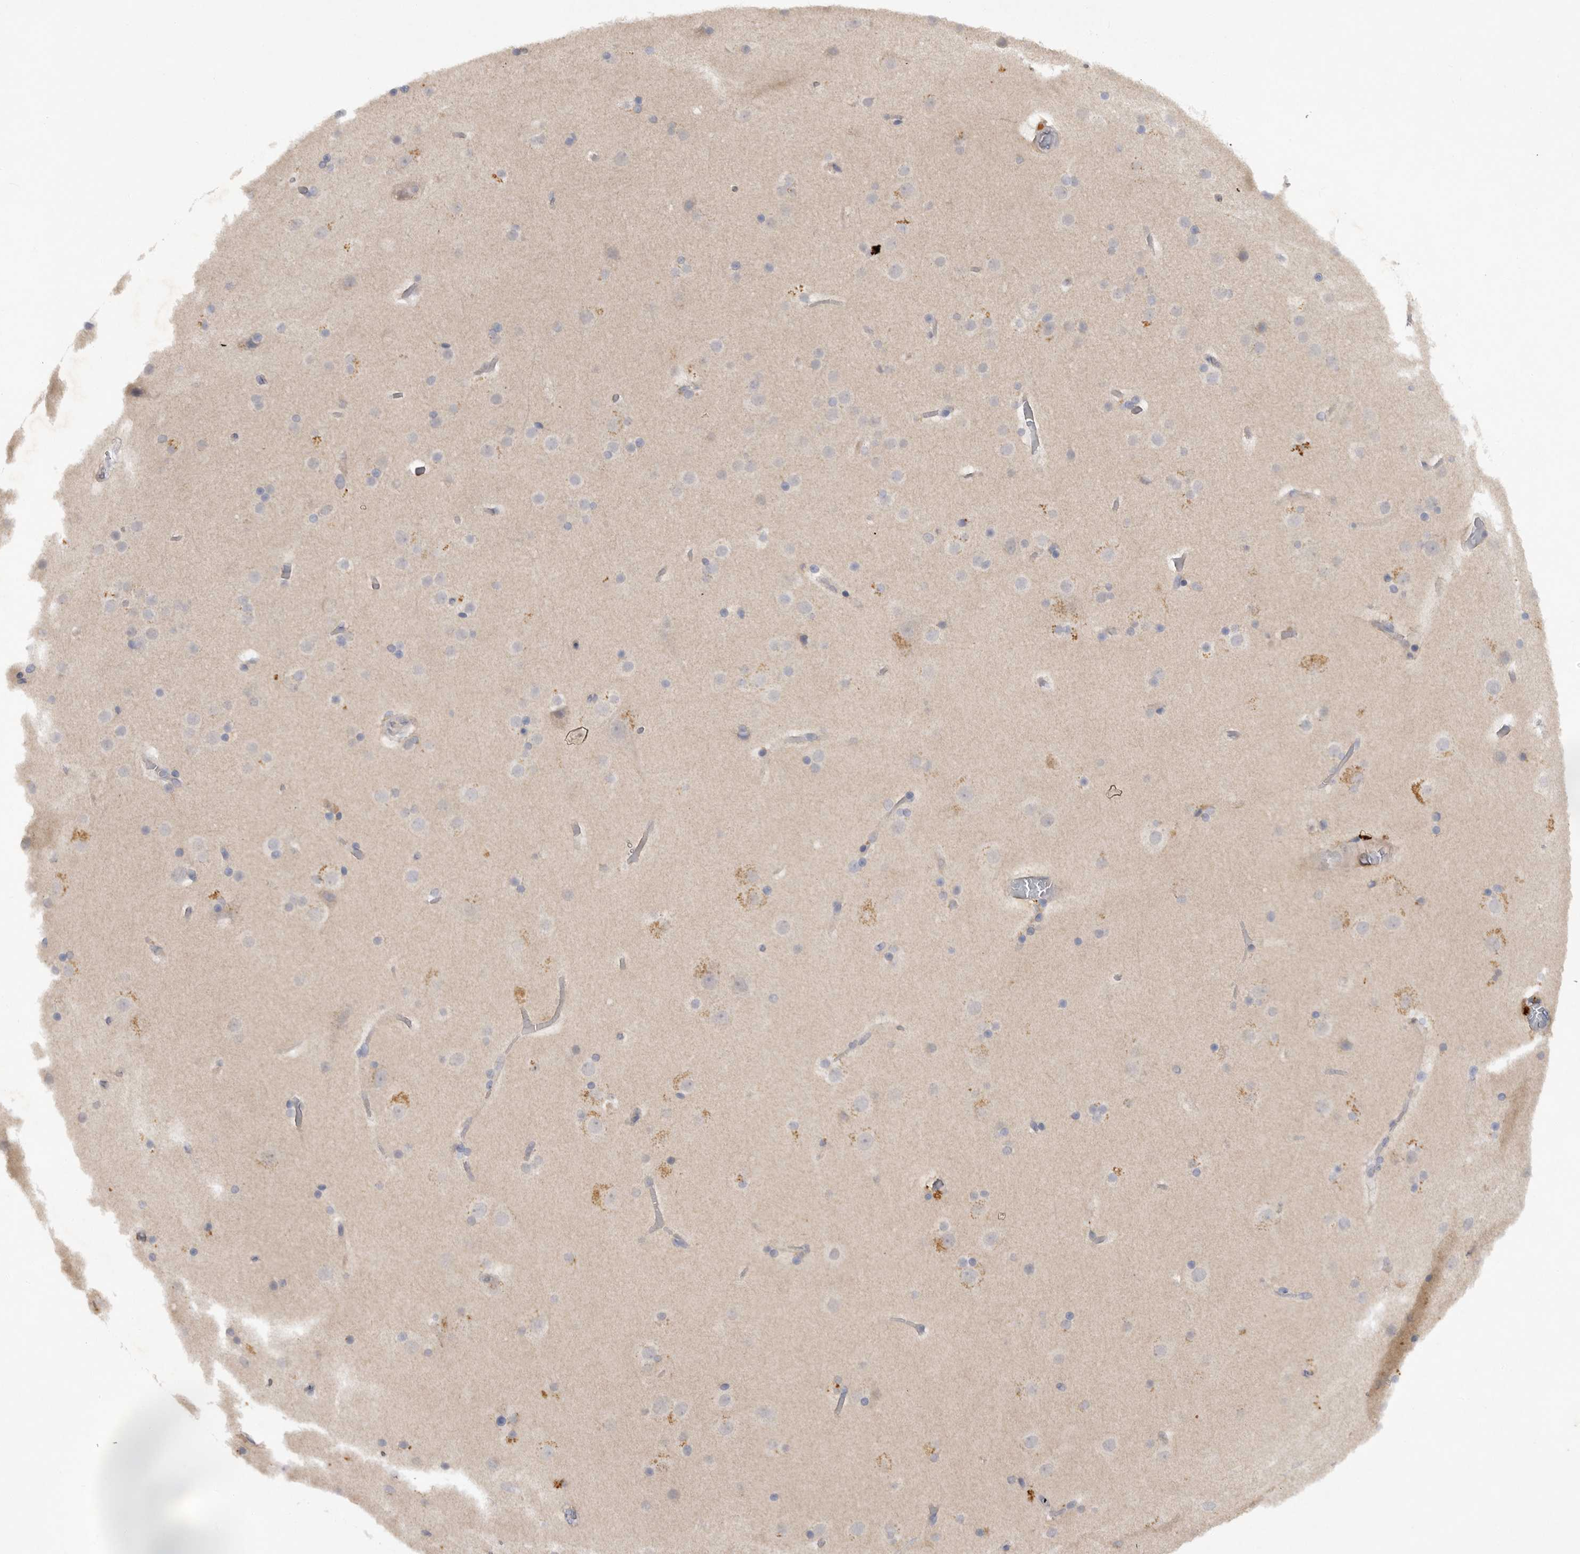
{"staining": {"intensity": "weak", "quantity": "<25%", "location": "cytoplasmic/membranous"}, "tissue": "cerebral cortex", "cell_type": "Endothelial cells", "image_type": "normal", "snomed": [{"axis": "morphology", "description": "Normal tissue, NOS"}, {"axis": "topography", "description": "Cerebral cortex"}], "caption": "The immunohistochemistry image has no significant staining in endothelial cells of cerebral cortex. (Brightfield microscopy of DAB immunohistochemistry at high magnification).", "gene": "DHDDS", "patient": {"sex": "male", "age": 57}}